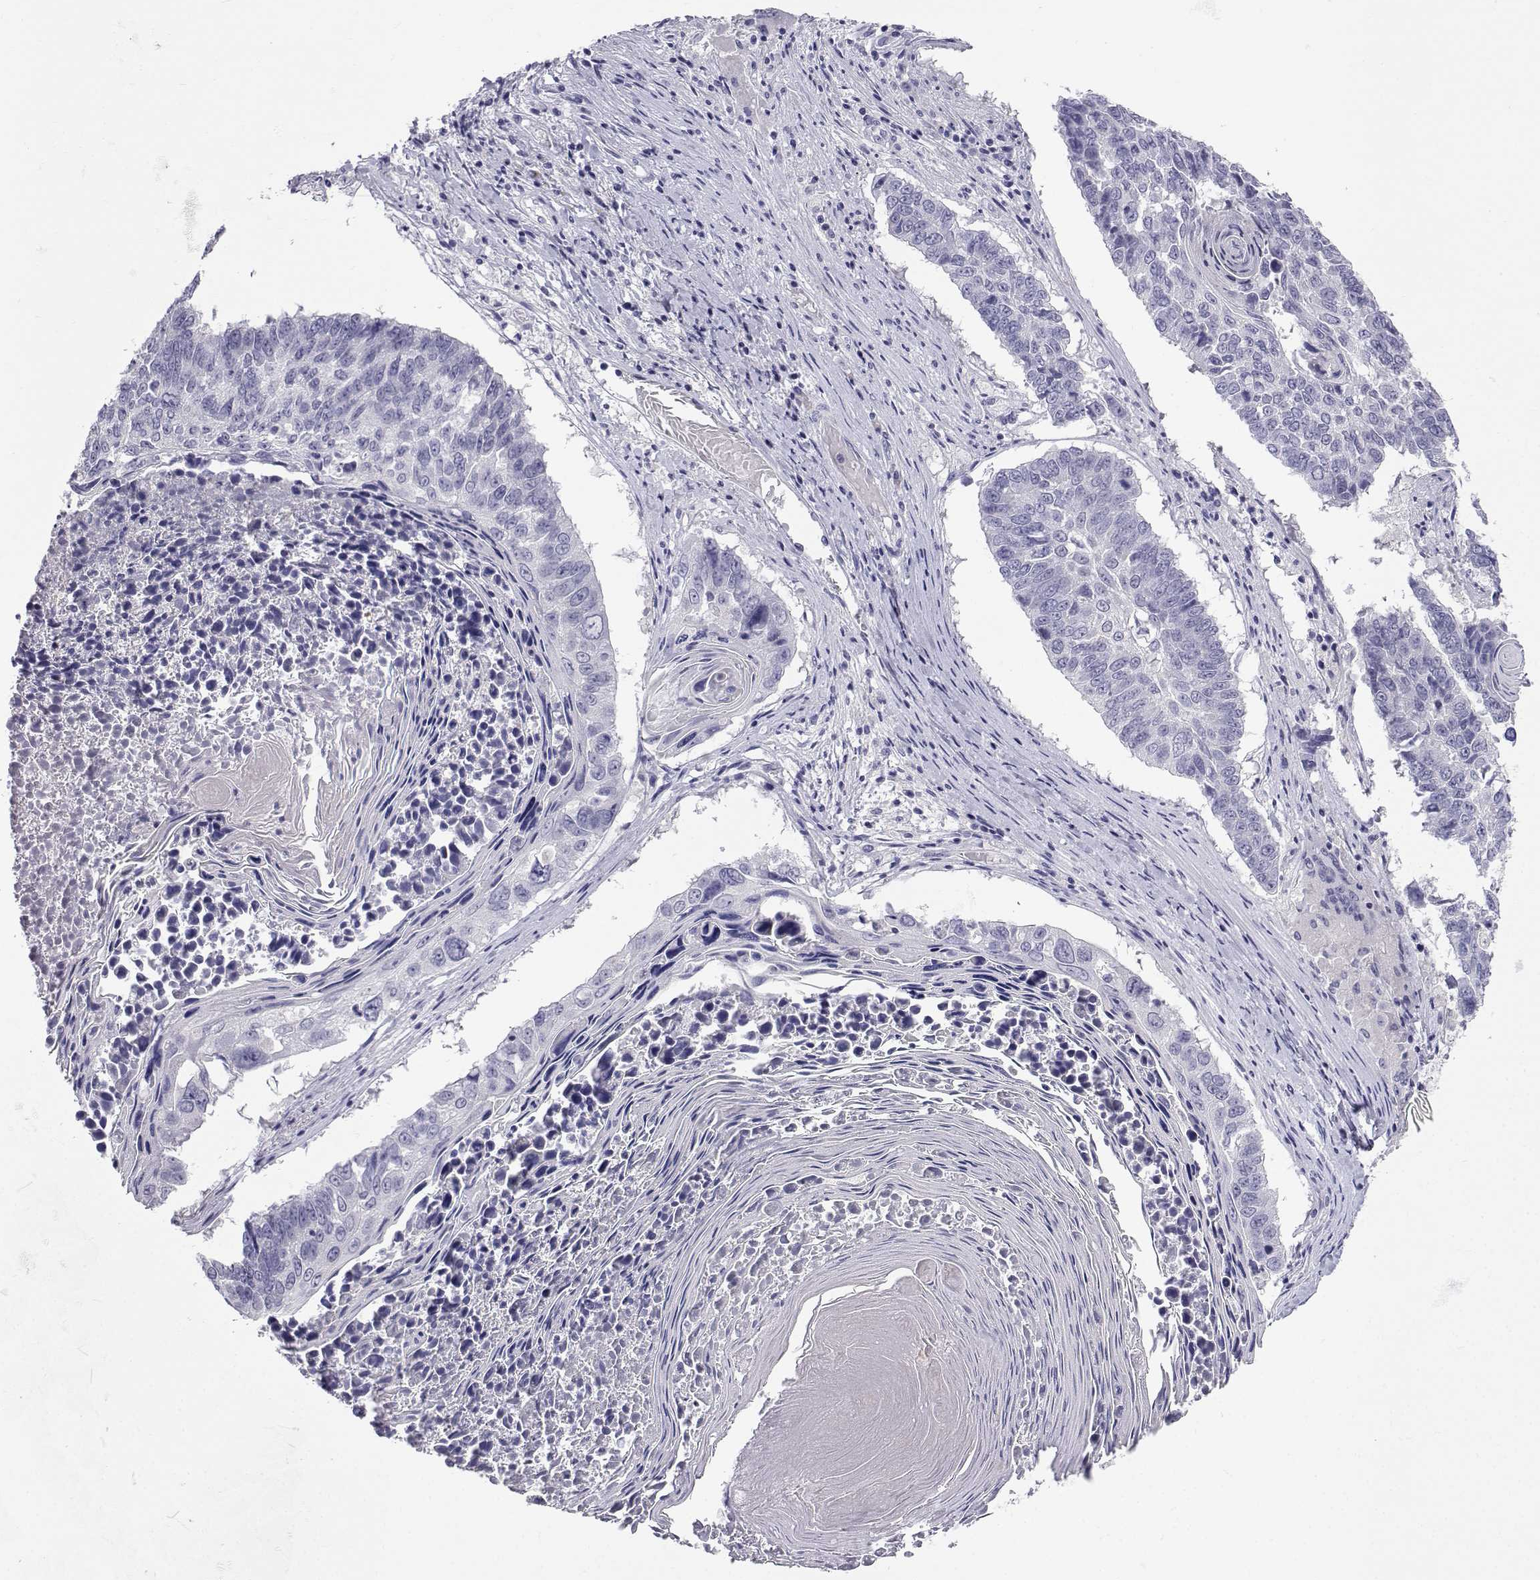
{"staining": {"intensity": "negative", "quantity": "none", "location": "none"}, "tissue": "lung cancer", "cell_type": "Tumor cells", "image_type": "cancer", "snomed": [{"axis": "morphology", "description": "Squamous cell carcinoma, NOS"}, {"axis": "topography", "description": "Lung"}], "caption": "Lung cancer was stained to show a protein in brown. There is no significant positivity in tumor cells.", "gene": "SLC6A3", "patient": {"sex": "male", "age": 73}}